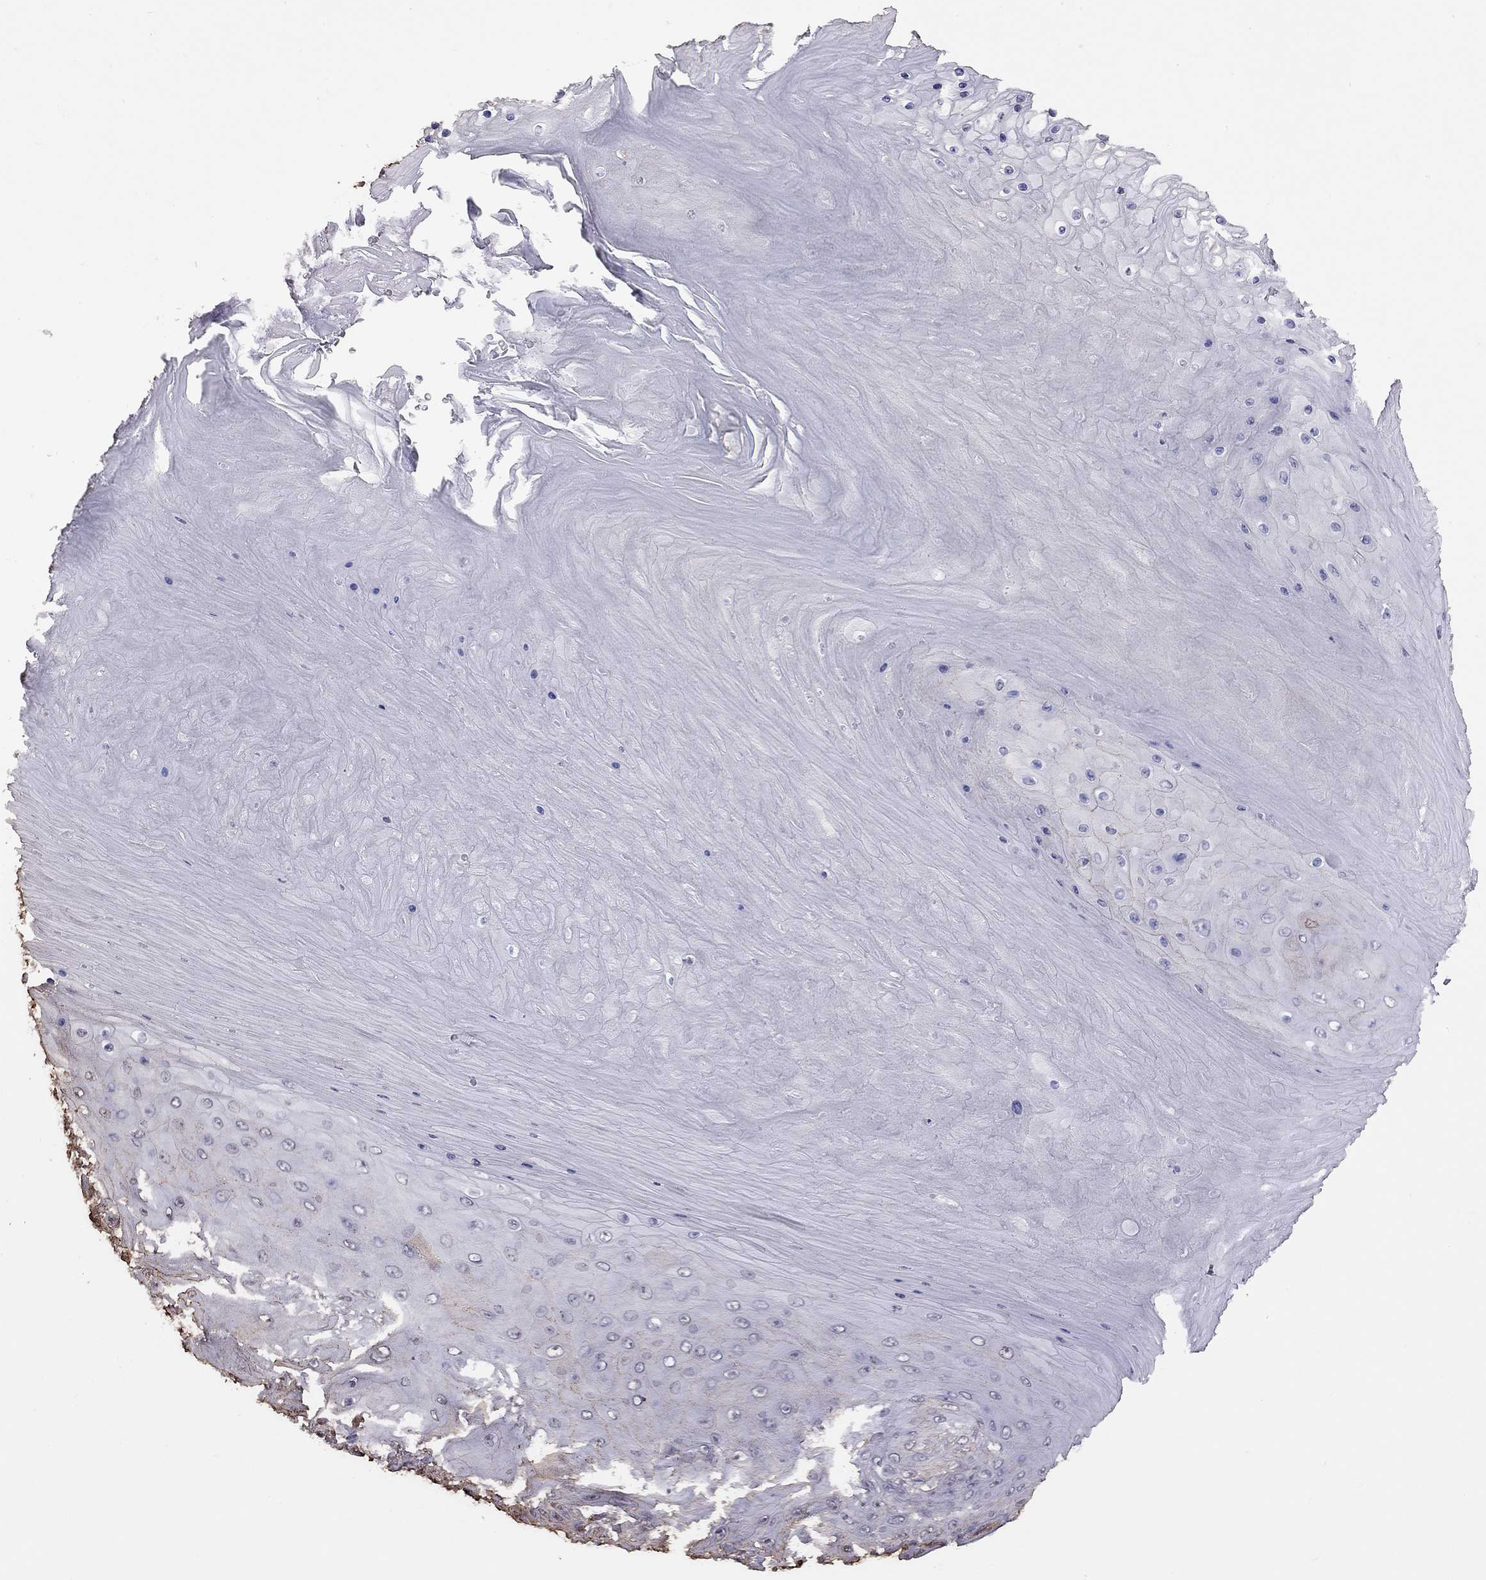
{"staining": {"intensity": "negative", "quantity": "none", "location": "none"}, "tissue": "skin cancer", "cell_type": "Tumor cells", "image_type": "cancer", "snomed": [{"axis": "morphology", "description": "Squamous cell carcinoma, NOS"}, {"axis": "topography", "description": "Skin"}], "caption": "High power microscopy micrograph of an IHC histopathology image of skin cancer (squamous cell carcinoma), revealing no significant staining in tumor cells.", "gene": "SUN3", "patient": {"sex": "male", "age": 62}}